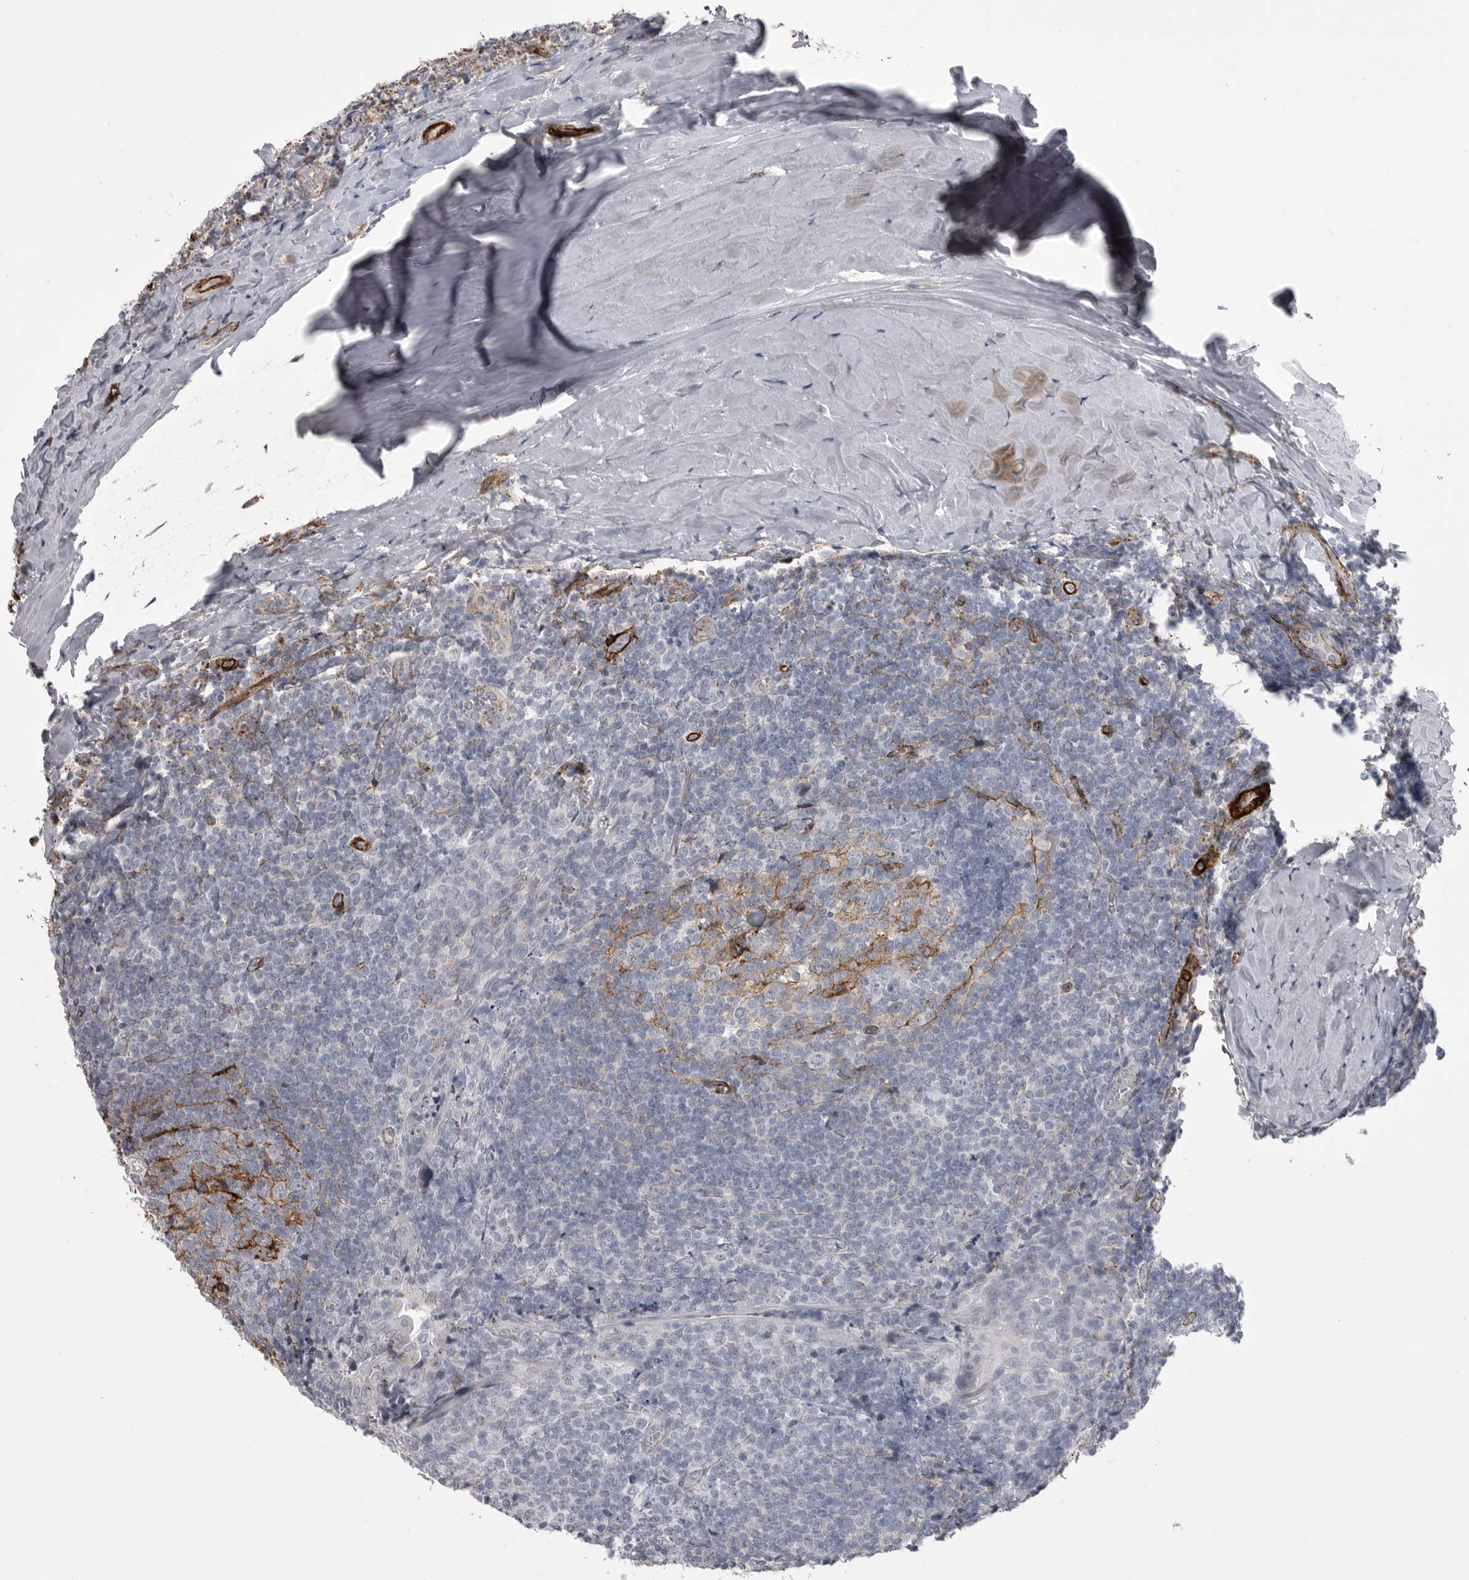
{"staining": {"intensity": "moderate", "quantity": "<25%", "location": "cytoplasmic/membranous"}, "tissue": "tonsil", "cell_type": "Germinal center cells", "image_type": "normal", "snomed": [{"axis": "morphology", "description": "Normal tissue, NOS"}, {"axis": "topography", "description": "Tonsil"}], "caption": "The micrograph displays immunohistochemical staining of benign tonsil. There is moderate cytoplasmic/membranous positivity is seen in about <25% of germinal center cells. (IHC, brightfield microscopy, high magnification).", "gene": "AOC3", "patient": {"sex": "male", "age": 37}}